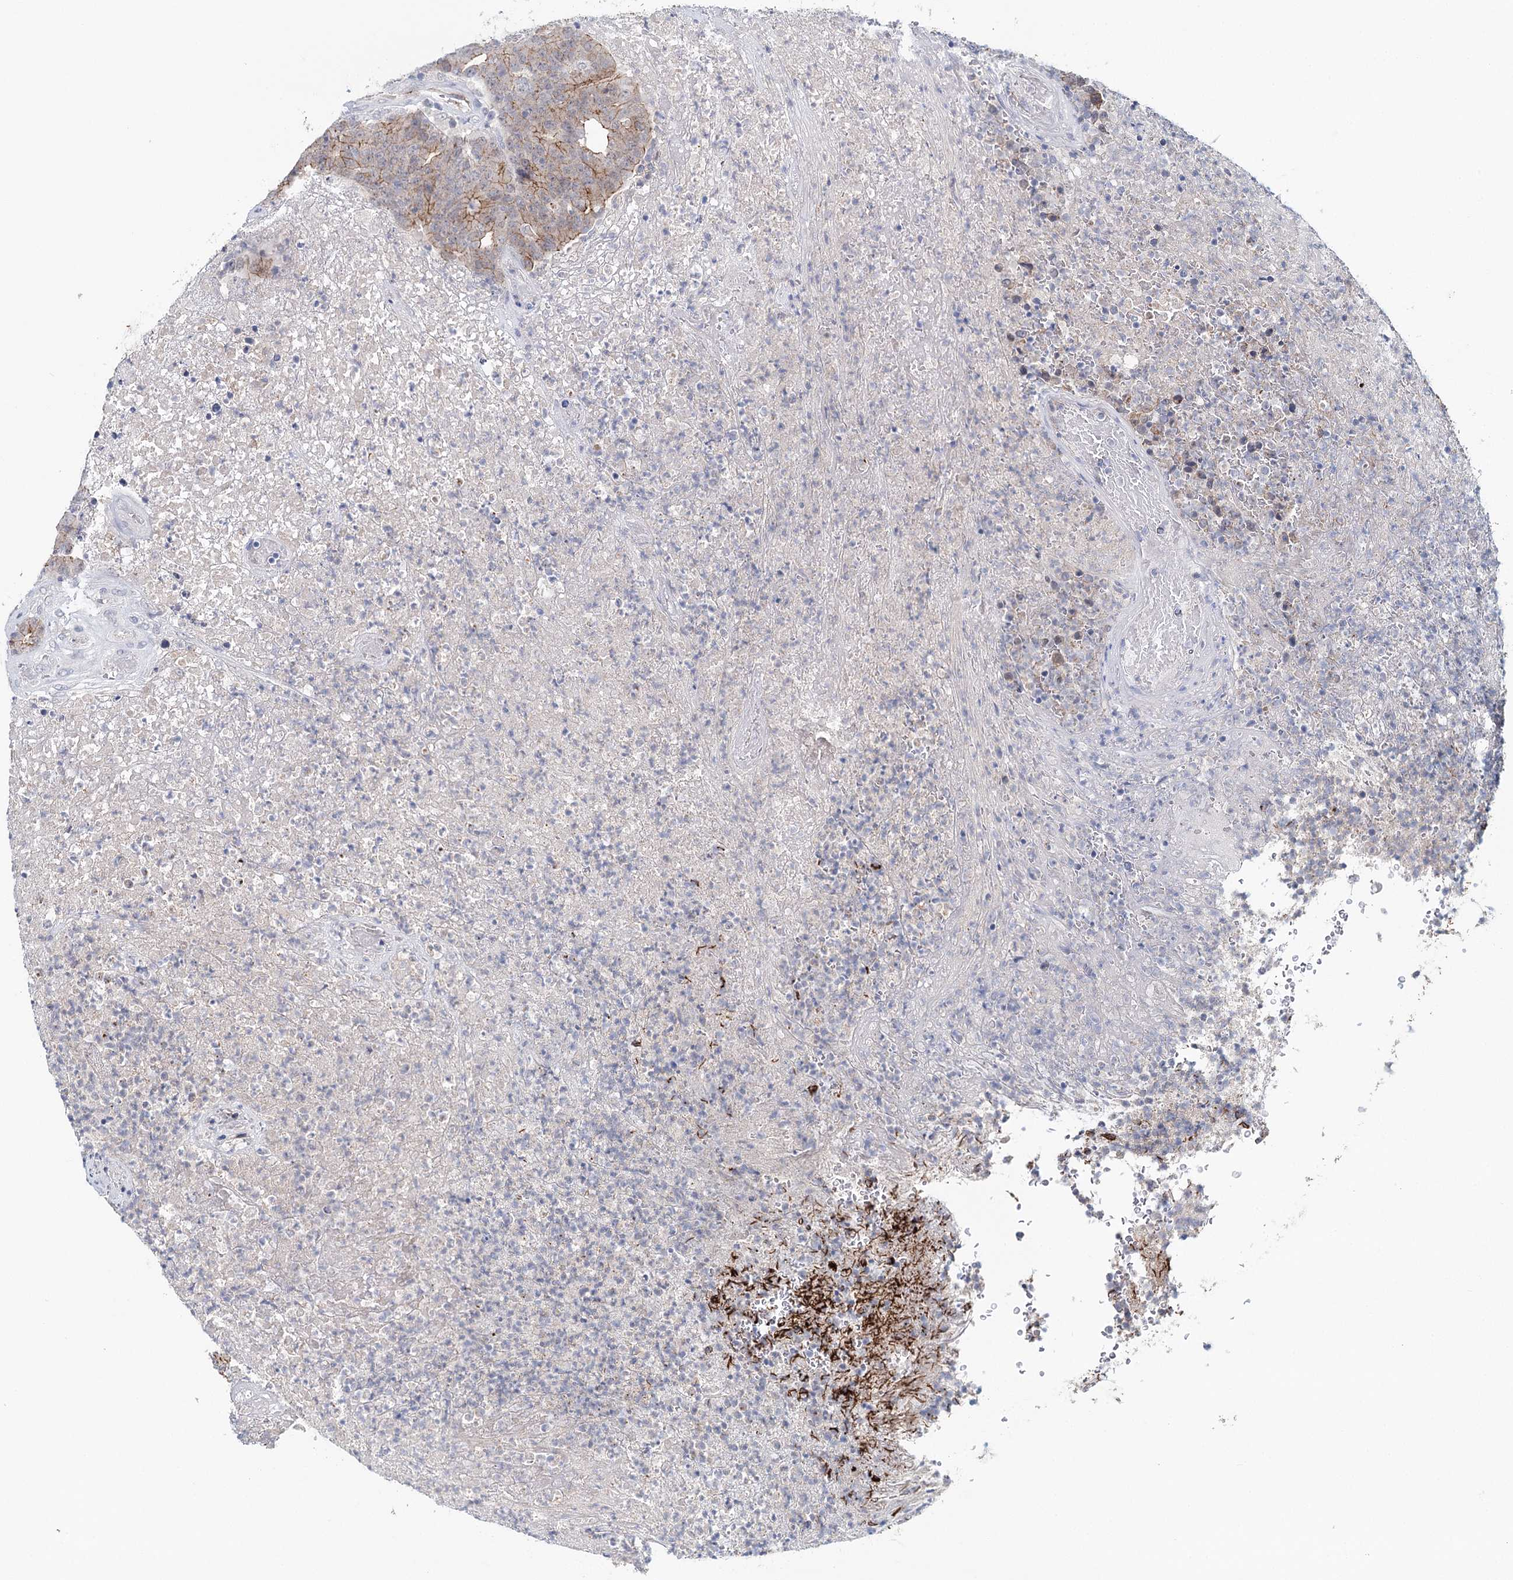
{"staining": {"intensity": "moderate", "quantity": ">75%", "location": "cytoplasmic/membranous"}, "tissue": "colorectal cancer", "cell_type": "Tumor cells", "image_type": "cancer", "snomed": [{"axis": "morphology", "description": "Adenocarcinoma, NOS"}, {"axis": "topography", "description": "Colon"}], "caption": "Moderate cytoplasmic/membranous protein staining is identified in about >75% of tumor cells in colorectal cancer (adenocarcinoma). Immunohistochemistry stains the protein in brown and the nuclei are stained blue.", "gene": "PKP4", "patient": {"sex": "female", "age": 75}}